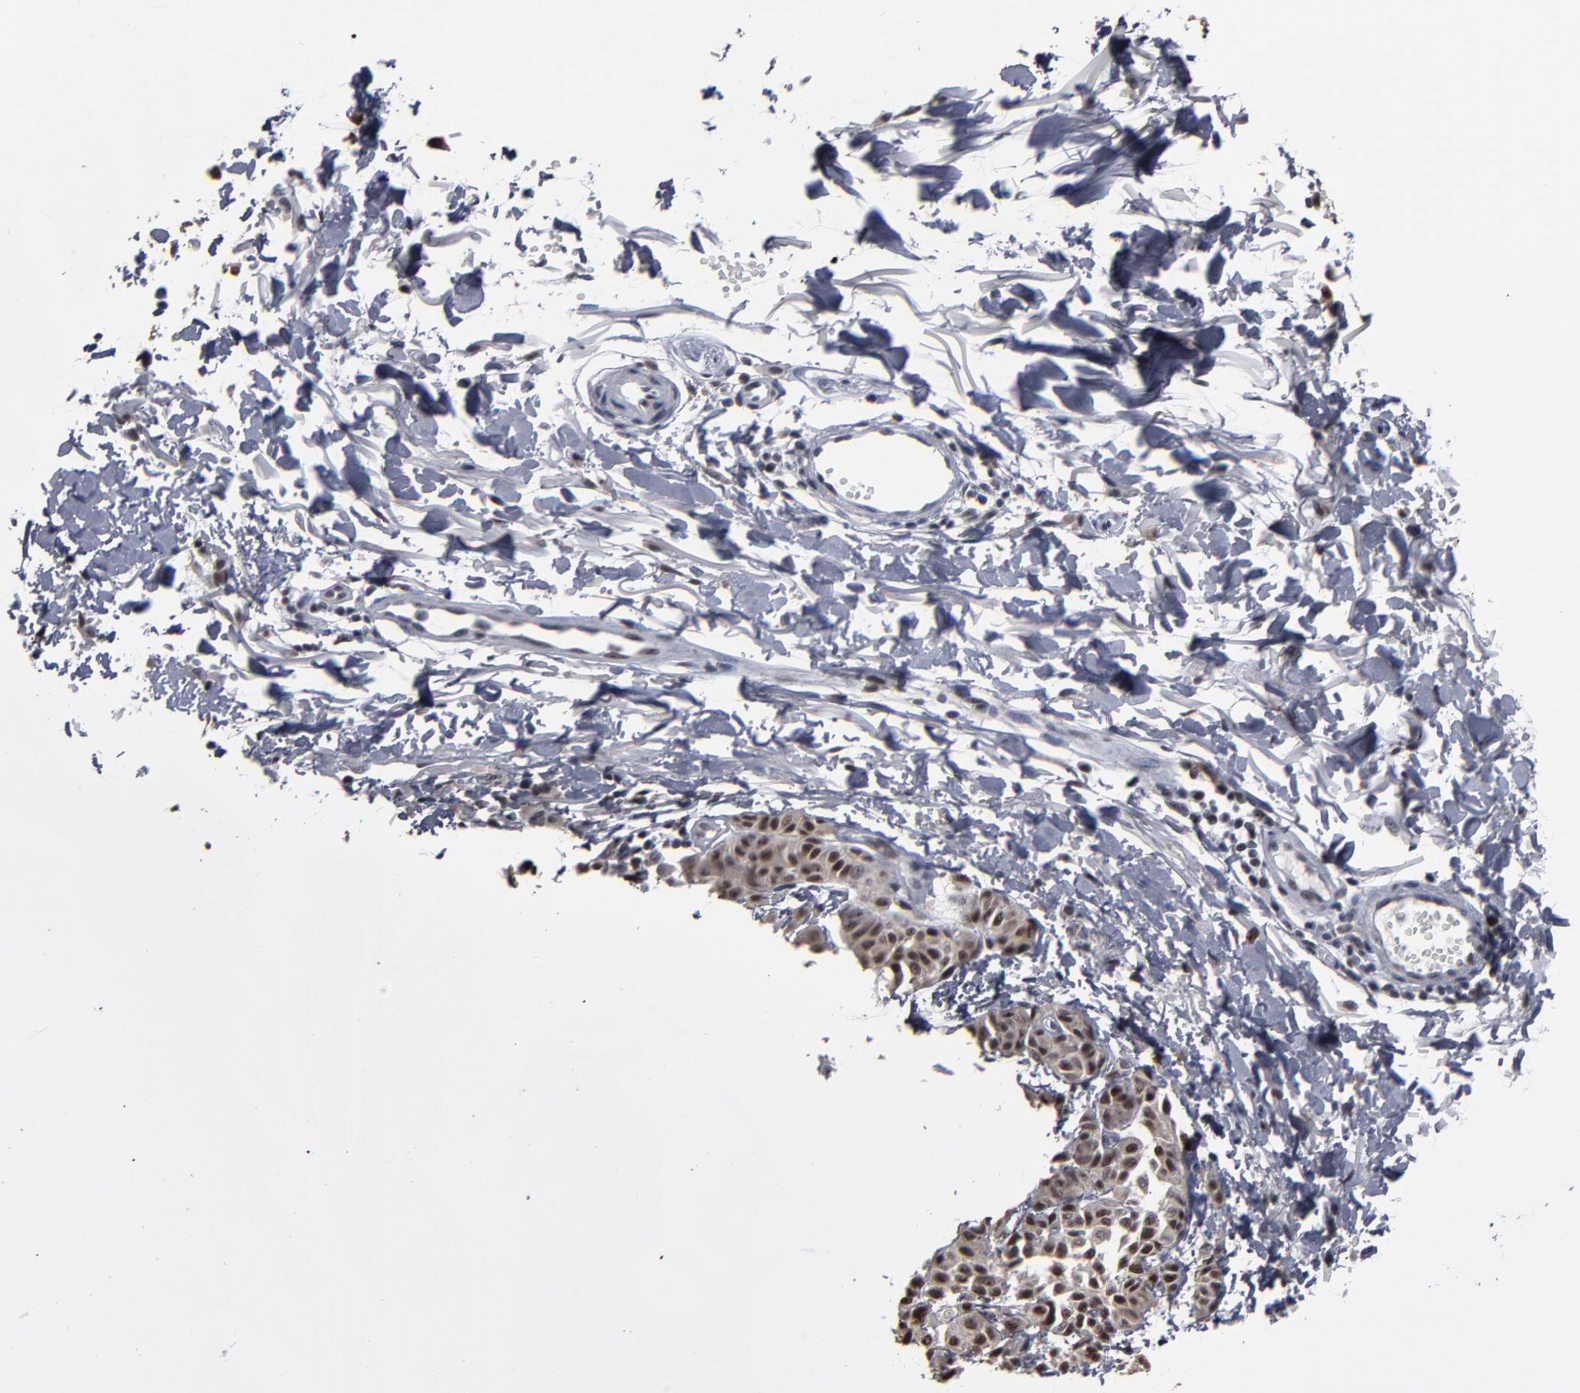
{"staining": {"intensity": "strong", "quantity": ">75%", "location": "nuclear"}, "tissue": "melanoma", "cell_type": "Tumor cells", "image_type": "cancer", "snomed": [{"axis": "morphology", "description": "Malignant melanoma, NOS"}, {"axis": "topography", "description": "Skin"}], "caption": "Melanoma stained for a protein exhibits strong nuclear positivity in tumor cells.", "gene": "SSRP1", "patient": {"sex": "male", "age": 76}}